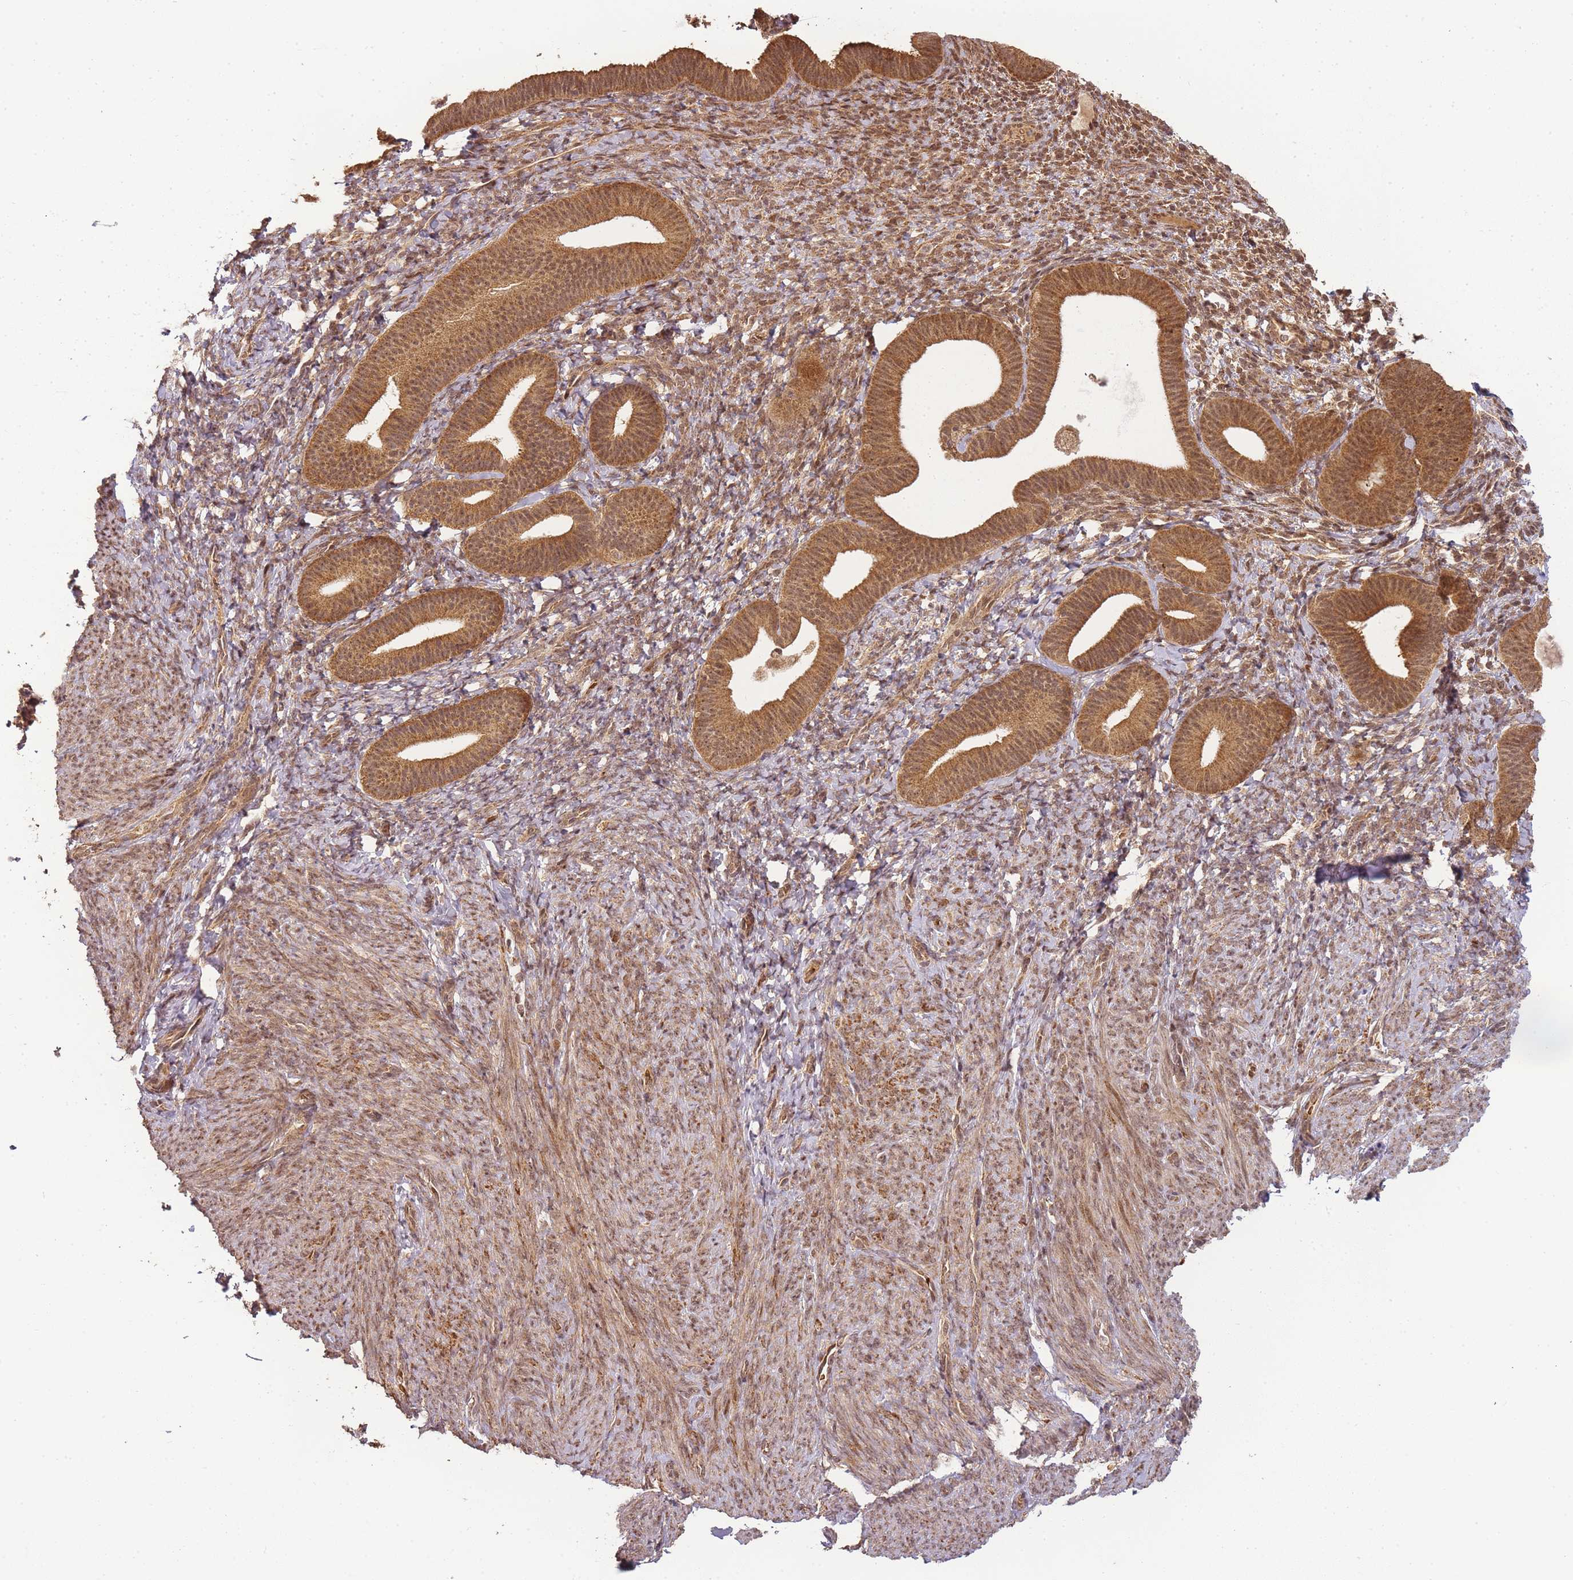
{"staining": {"intensity": "weak", "quantity": "25%-75%", "location": "cytoplasmic/membranous"}, "tissue": "endometrium", "cell_type": "Cells in endometrial stroma", "image_type": "normal", "snomed": [{"axis": "morphology", "description": "Normal tissue, NOS"}, {"axis": "topography", "description": "Endometrium"}], "caption": "Brown immunohistochemical staining in normal human endometrium reveals weak cytoplasmic/membranous expression in approximately 25%-75% of cells in endometrial stroma.", "gene": "ZNF497", "patient": {"sex": "female", "age": 65}}